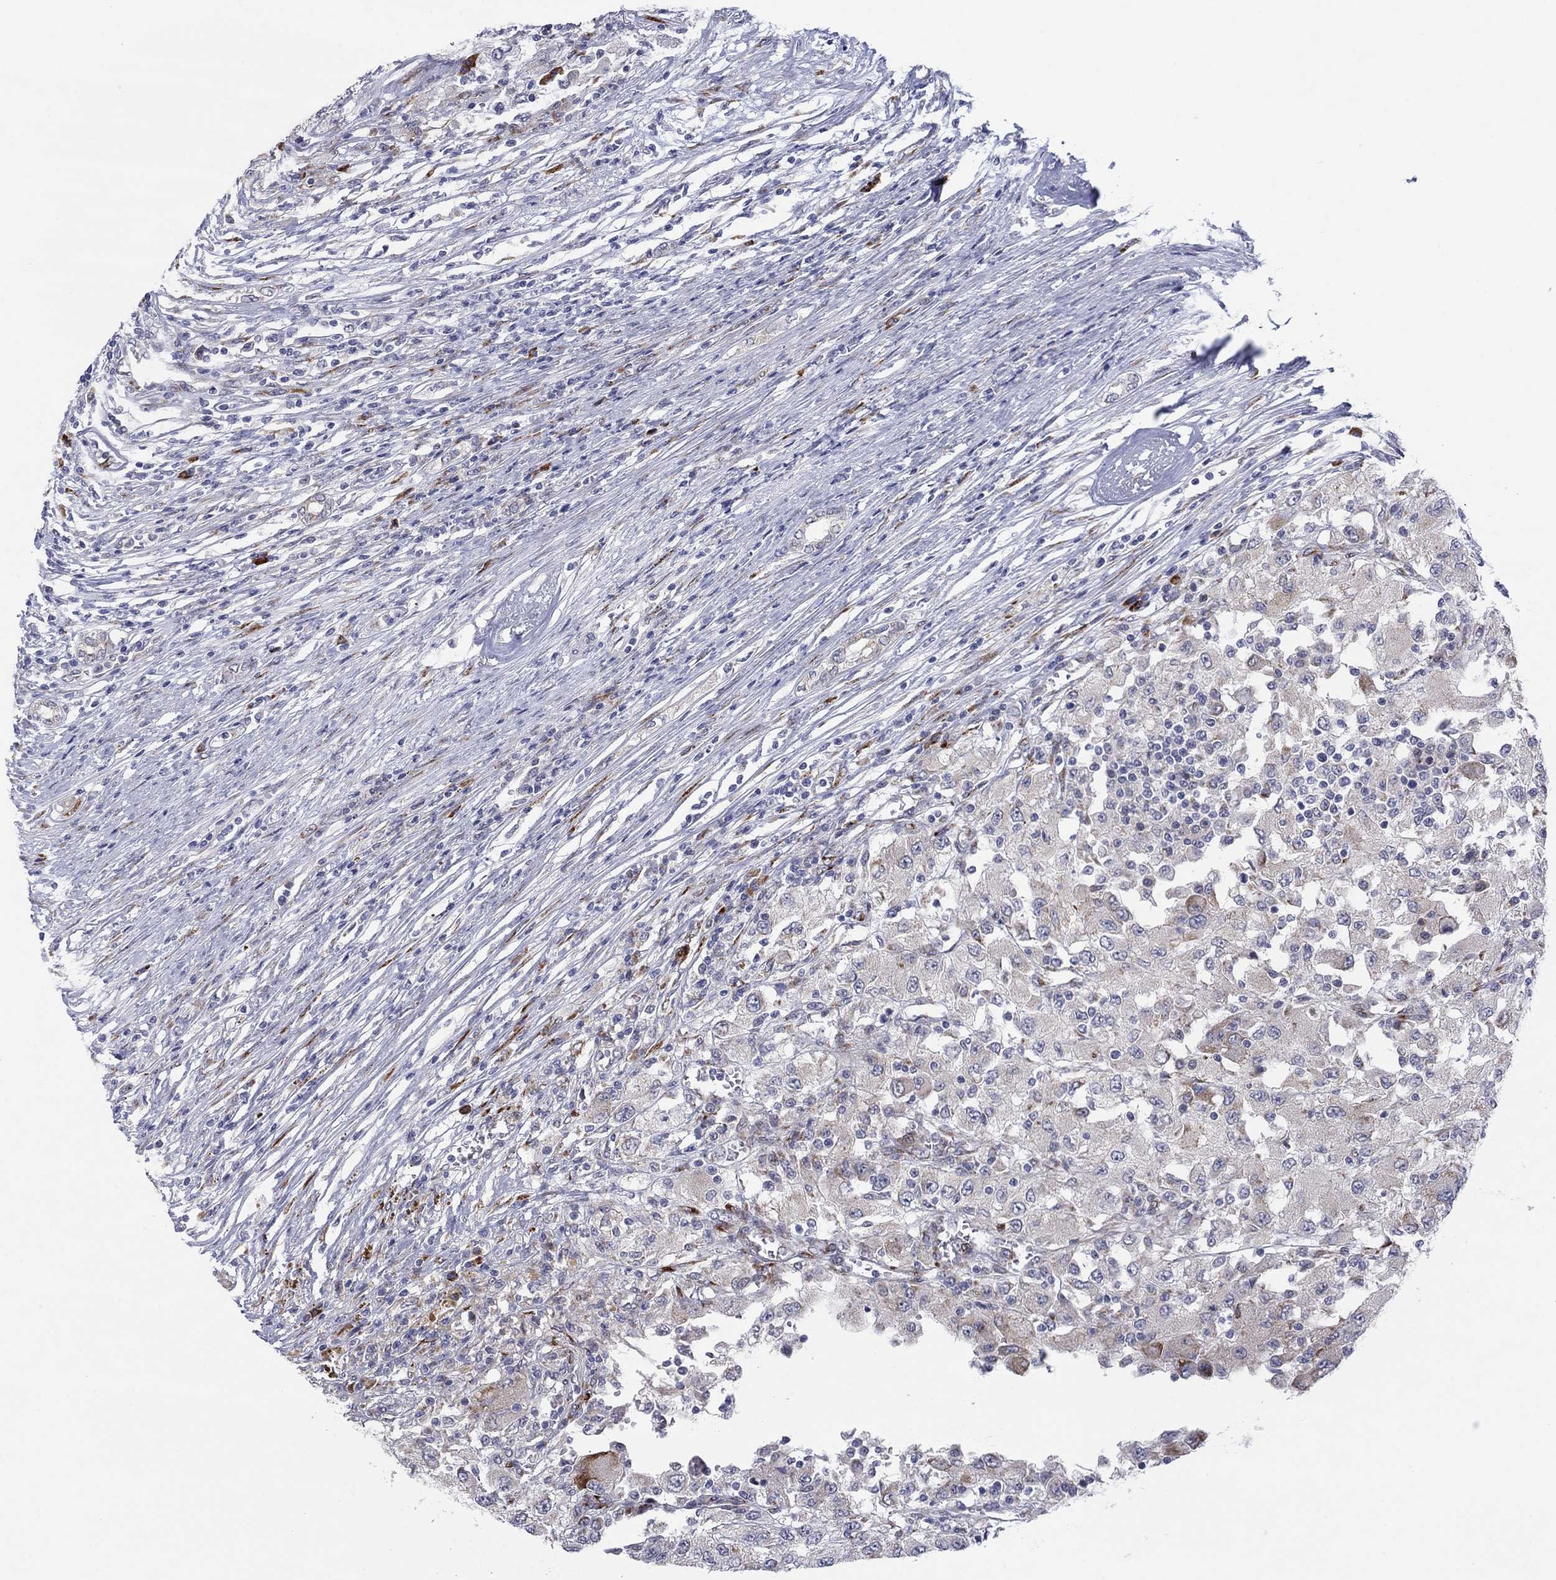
{"staining": {"intensity": "negative", "quantity": "none", "location": "none"}, "tissue": "renal cancer", "cell_type": "Tumor cells", "image_type": "cancer", "snomed": [{"axis": "morphology", "description": "Adenocarcinoma, NOS"}, {"axis": "topography", "description": "Kidney"}], "caption": "A high-resolution histopathology image shows immunohistochemistry staining of adenocarcinoma (renal), which demonstrates no significant expression in tumor cells.", "gene": "TTC21B", "patient": {"sex": "female", "age": 67}}